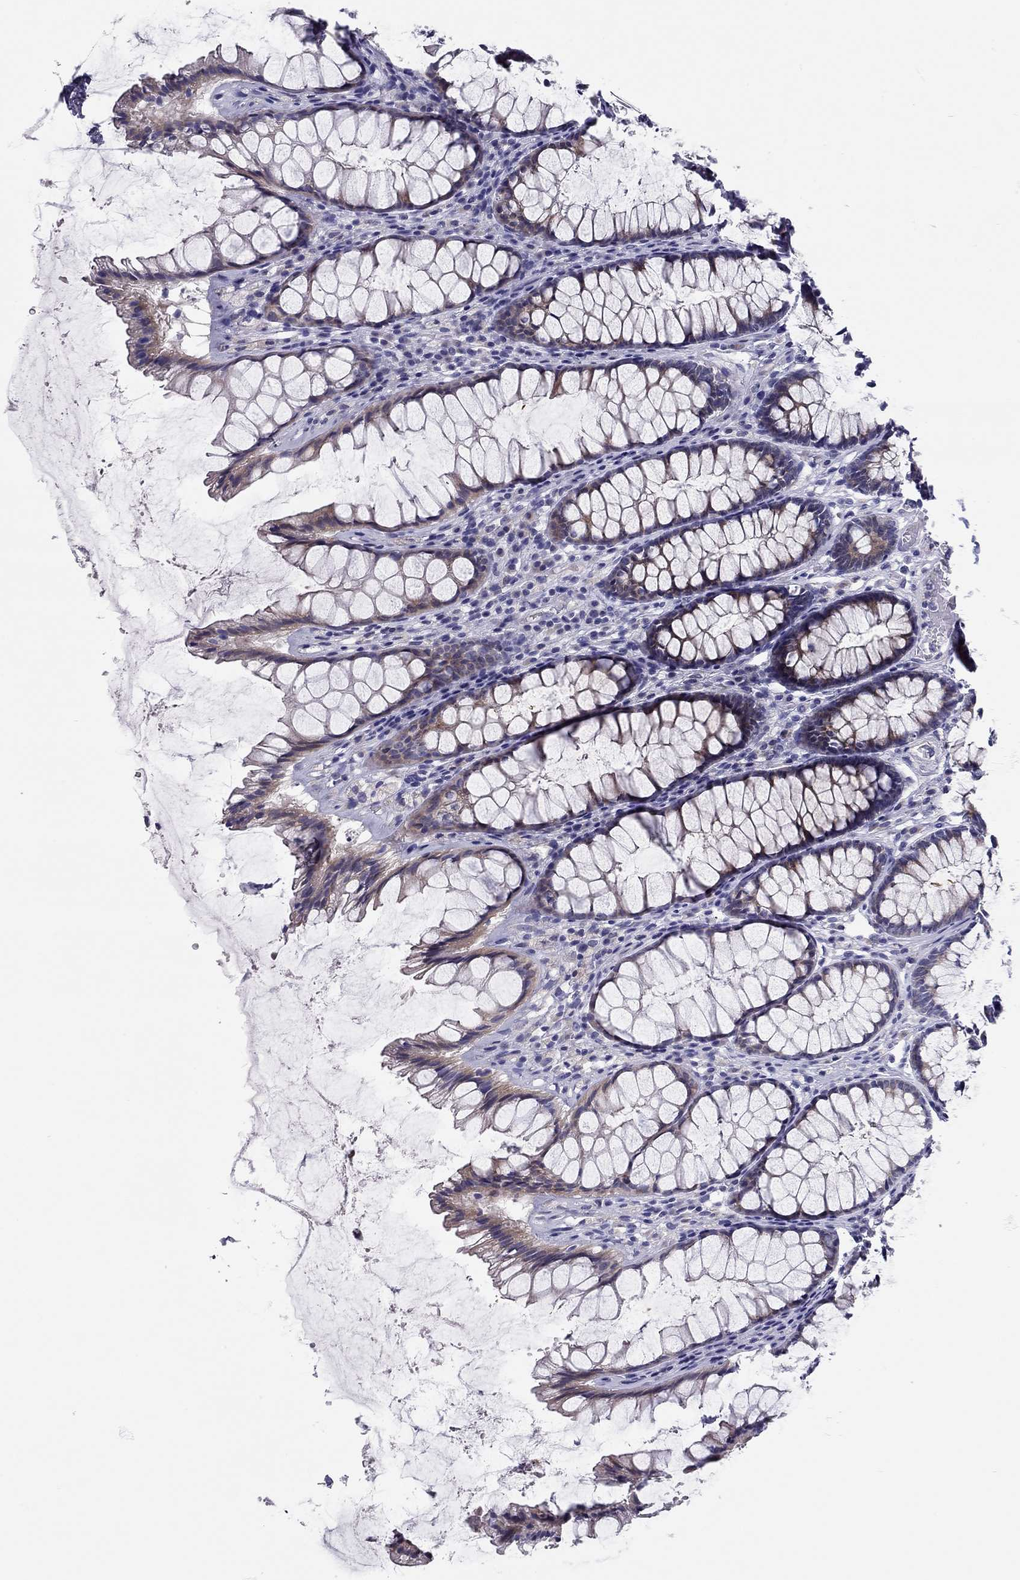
{"staining": {"intensity": "moderate", "quantity": "<25%", "location": "cytoplasmic/membranous"}, "tissue": "rectum", "cell_type": "Glandular cells", "image_type": "normal", "snomed": [{"axis": "morphology", "description": "Normal tissue, NOS"}, {"axis": "topography", "description": "Rectum"}], "caption": "Immunohistochemical staining of normal rectum exhibits low levels of moderate cytoplasmic/membranous staining in about <25% of glandular cells.", "gene": "SCARB1", "patient": {"sex": "male", "age": 72}}